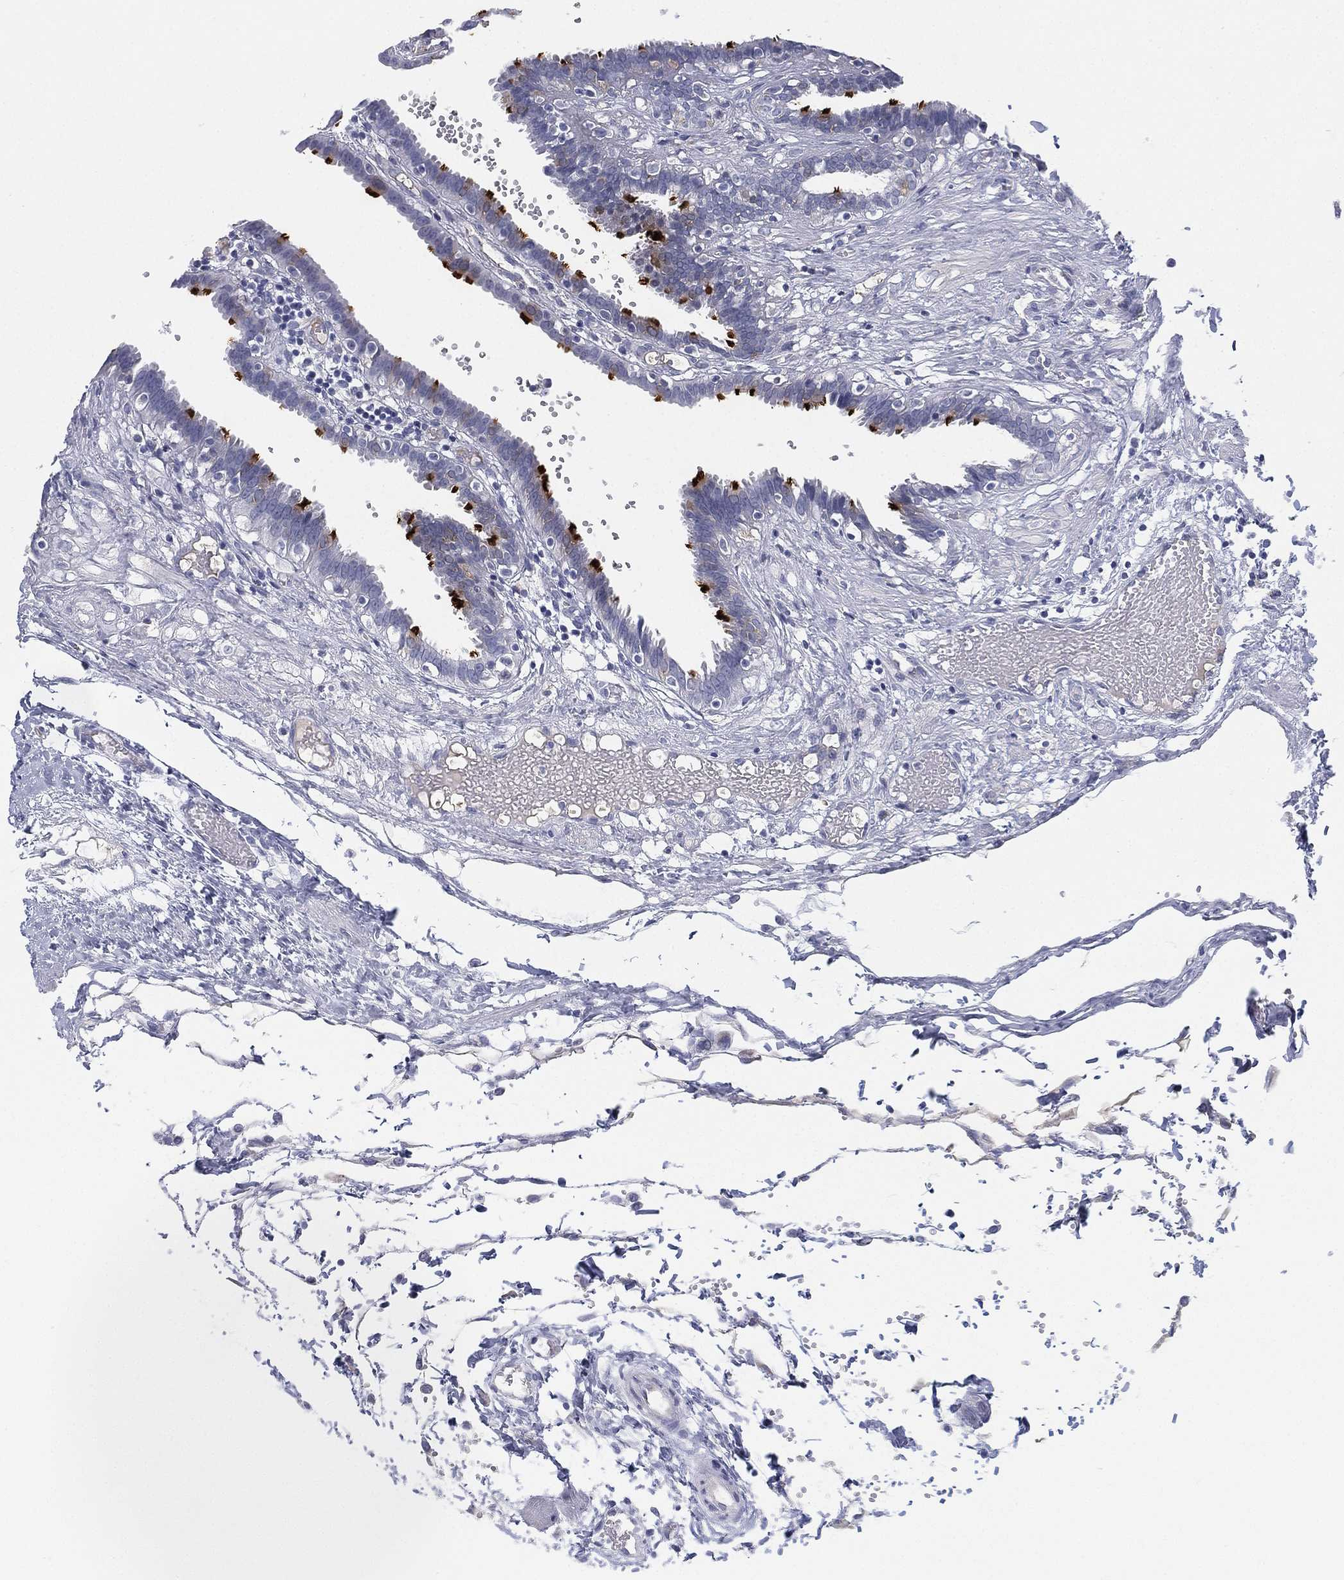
{"staining": {"intensity": "strong", "quantity": "25%-75%", "location": "cytoplasmic/membranous"}, "tissue": "fallopian tube", "cell_type": "Glandular cells", "image_type": "normal", "snomed": [{"axis": "morphology", "description": "Normal tissue, NOS"}, {"axis": "topography", "description": "Fallopian tube"}], "caption": "Immunohistochemistry (IHC) (DAB (3,3'-diaminobenzidine)) staining of benign fallopian tube demonstrates strong cytoplasmic/membranous protein expression in about 25%-75% of glandular cells. The protein of interest is stained brown, and the nuclei are stained in blue (DAB (3,3'-diaminobenzidine) IHC with brightfield microscopy, high magnification).", "gene": "MLF1", "patient": {"sex": "female", "age": 37}}